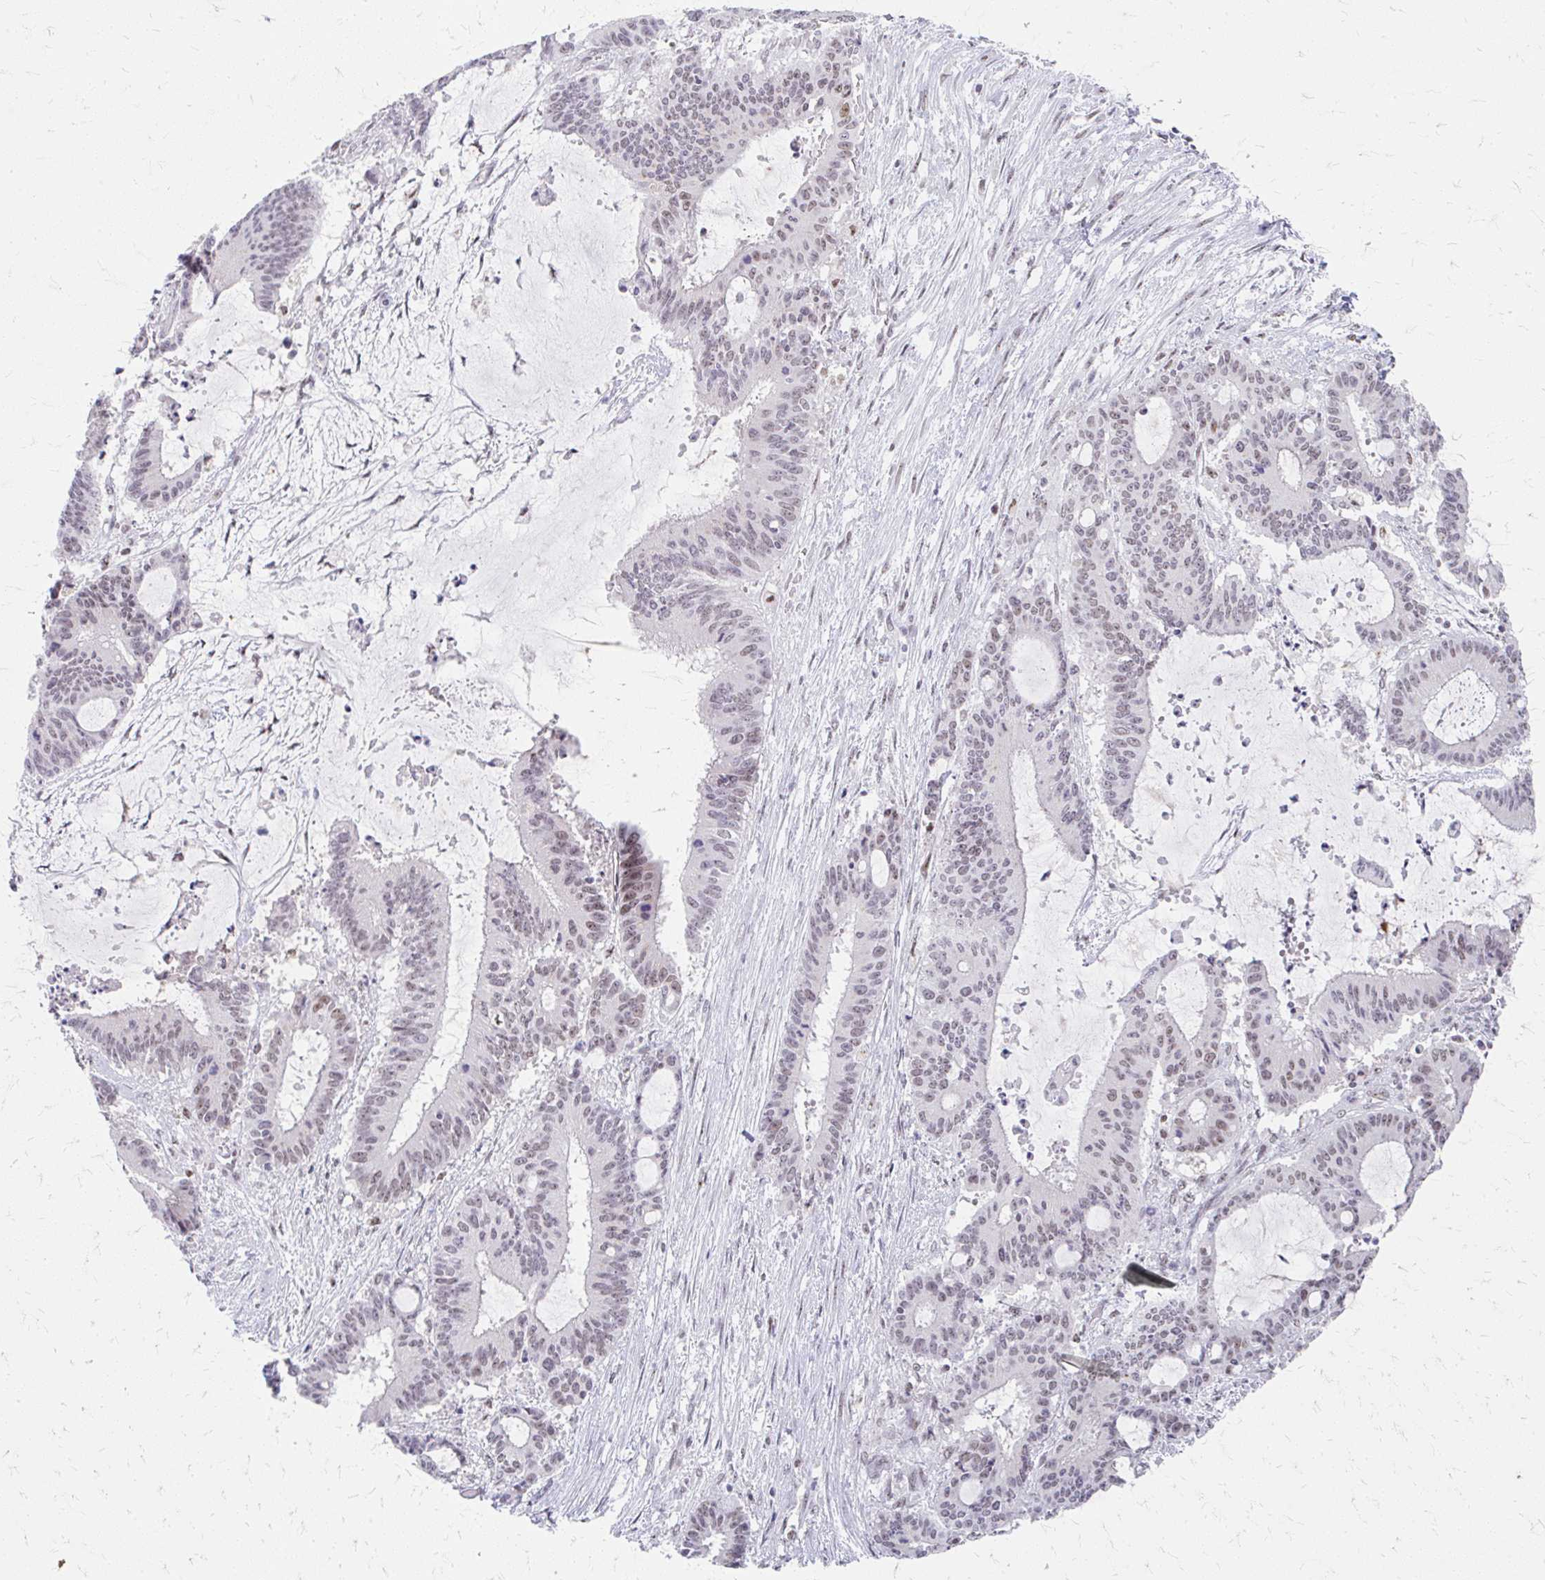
{"staining": {"intensity": "moderate", "quantity": "<25%", "location": "nuclear"}, "tissue": "liver cancer", "cell_type": "Tumor cells", "image_type": "cancer", "snomed": [{"axis": "morphology", "description": "Normal tissue, NOS"}, {"axis": "morphology", "description": "Cholangiocarcinoma"}, {"axis": "topography", "description": "Liver"}, {"axis": "topography", "description": "Peripheral nerve tissue"}], "caption": "A micrograph of liver cancer (cholangiocarcinoma) stained for a protein displays moderate nuclear brown staining in tumor cells.", "gene": "GTF2H1", "patient": {"sex": "female", "age": 73}}